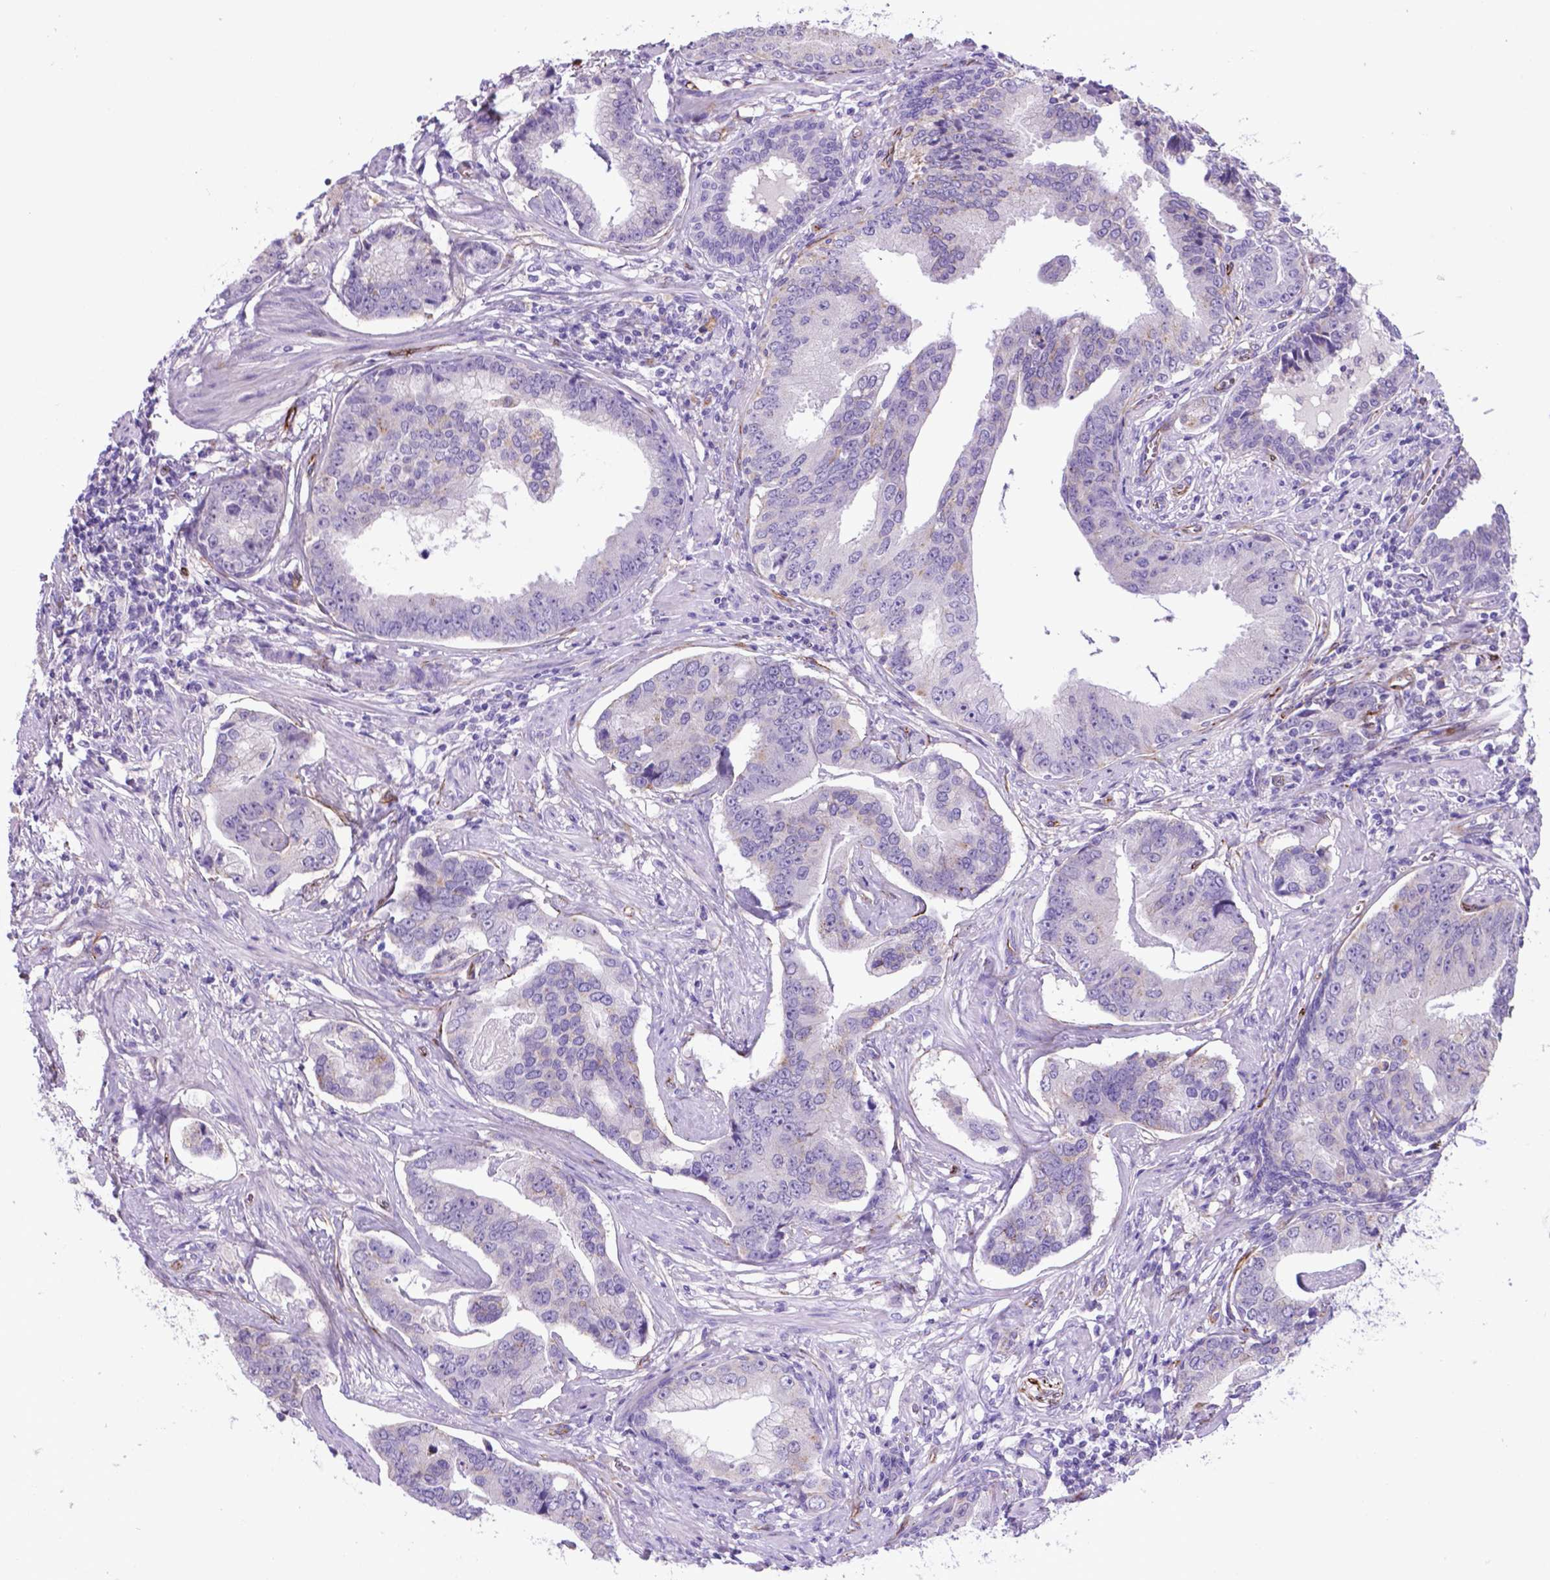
{"staining": {"intensity": "negative", "quantity": "none", "location": "none"}, "tissue": "prostate cancer", "cell_type": "Tumor cells", "image_type": "cancer", "snomed": [{"axis": "morphology", "description": "Adenocarcinoma, NOS"}, {"axis": "topography", "description": "Prostate"}], "caption": "An immunohistochemistry image of prostate adenocarcinoma is shown. There is no staining in tumor cells of prostate adenocarcinoma.", "gene": "LZTR1", "patient": {"sex": "male", "age": 64}}